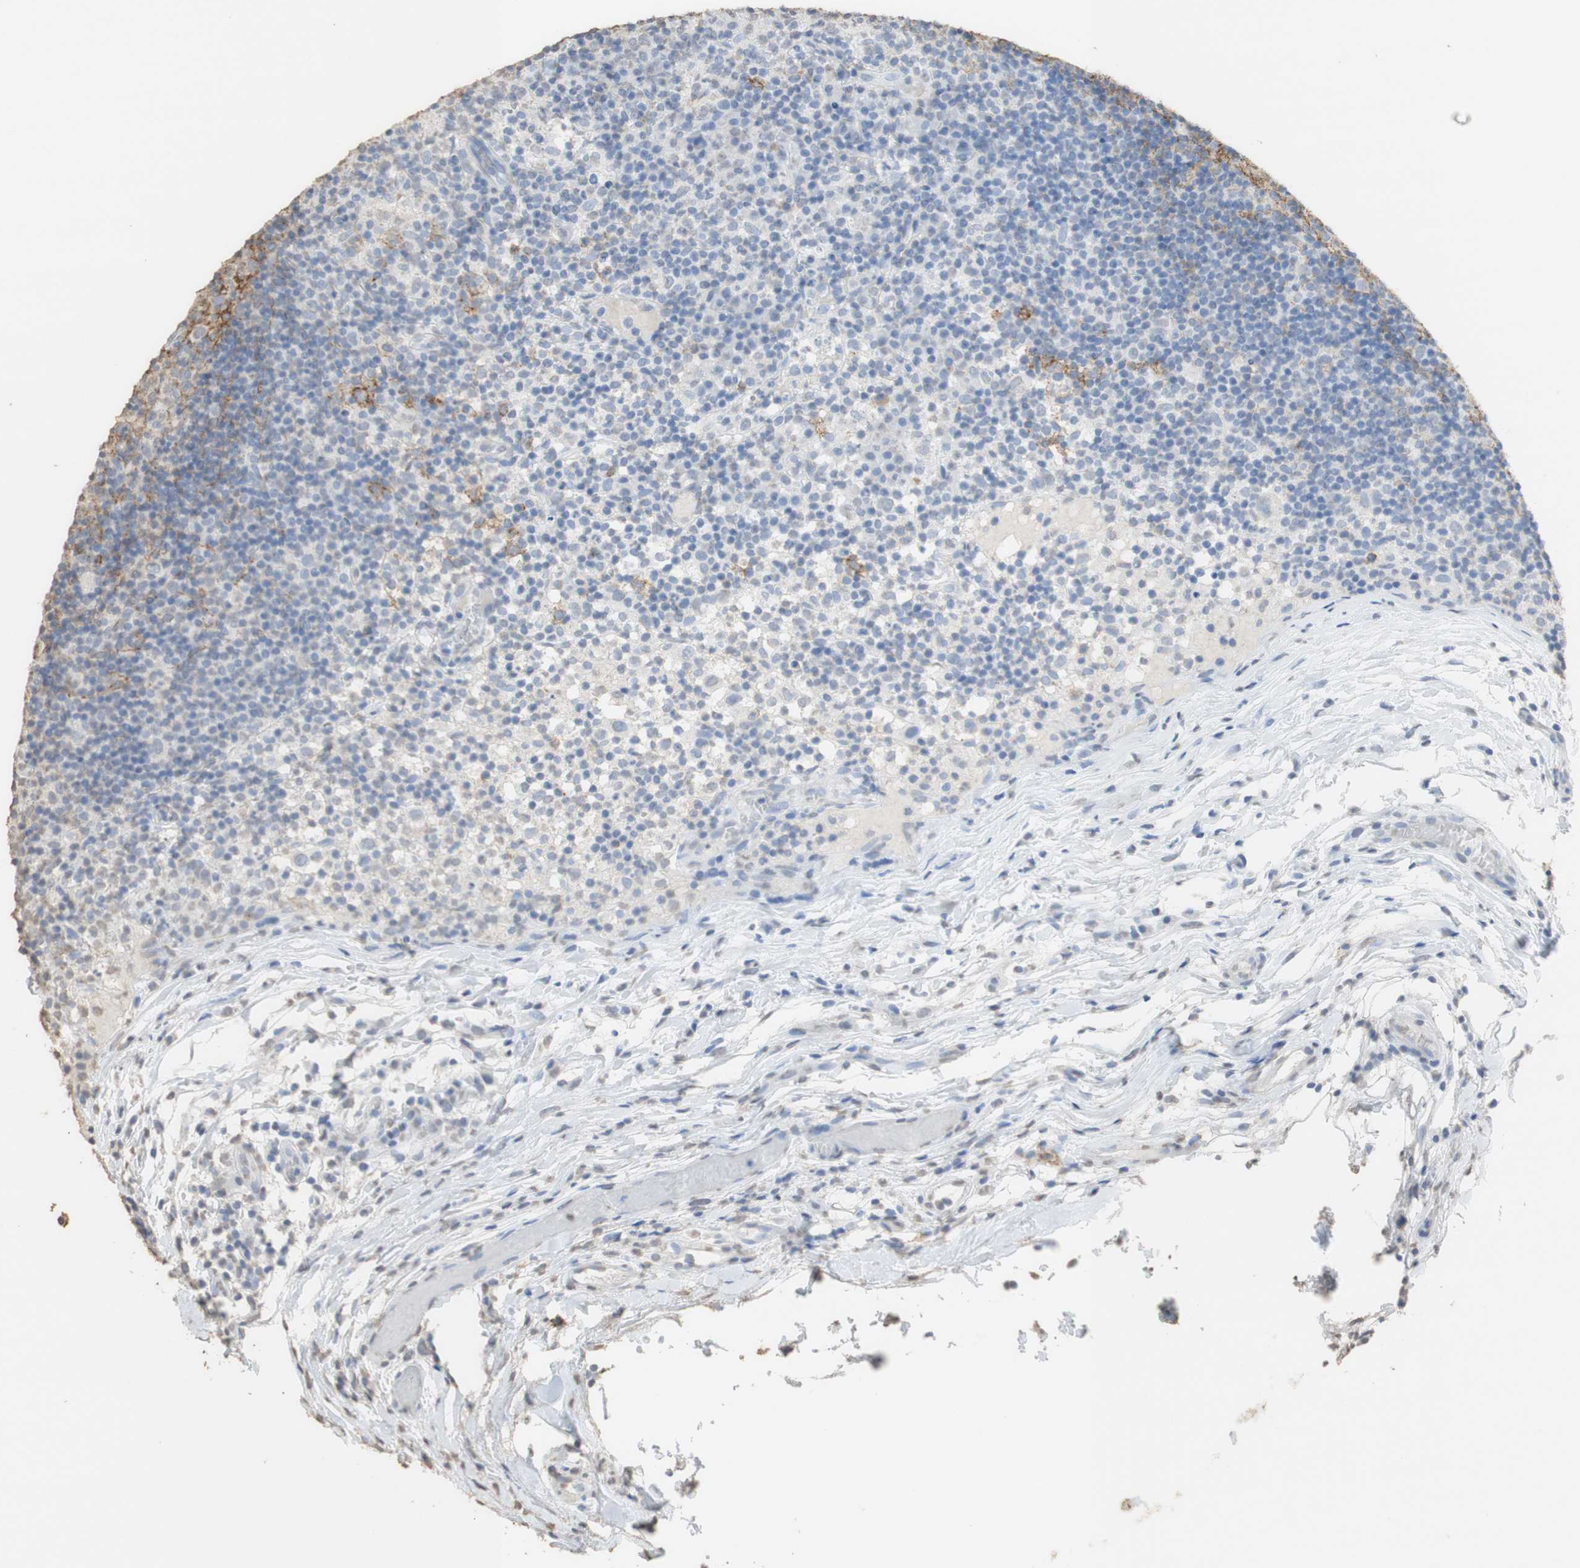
{"staining": {"intensity": "moderate", "quantity": "<25%", "location": "cytoplasmic/membranous"}, "tissue": "lymph node", "cell_type": "Germinal center cells", "image_type": "normal", "snomed": [{"axis": "morphology", "description": "Normal tissue, NOS"}, {"axis": "morphology", "description": "Inflammation, NOS"}, {"axis": "topography", "description": "Lymph node"}], "caption": "Human lymph node stained with a brown dye demonstrates moderate cytoplasmic/membranous positive staining in approximately <25% of germinal center cells.", "gene": "L1CAM", "patient": {"sex": "male", "age": 55}}